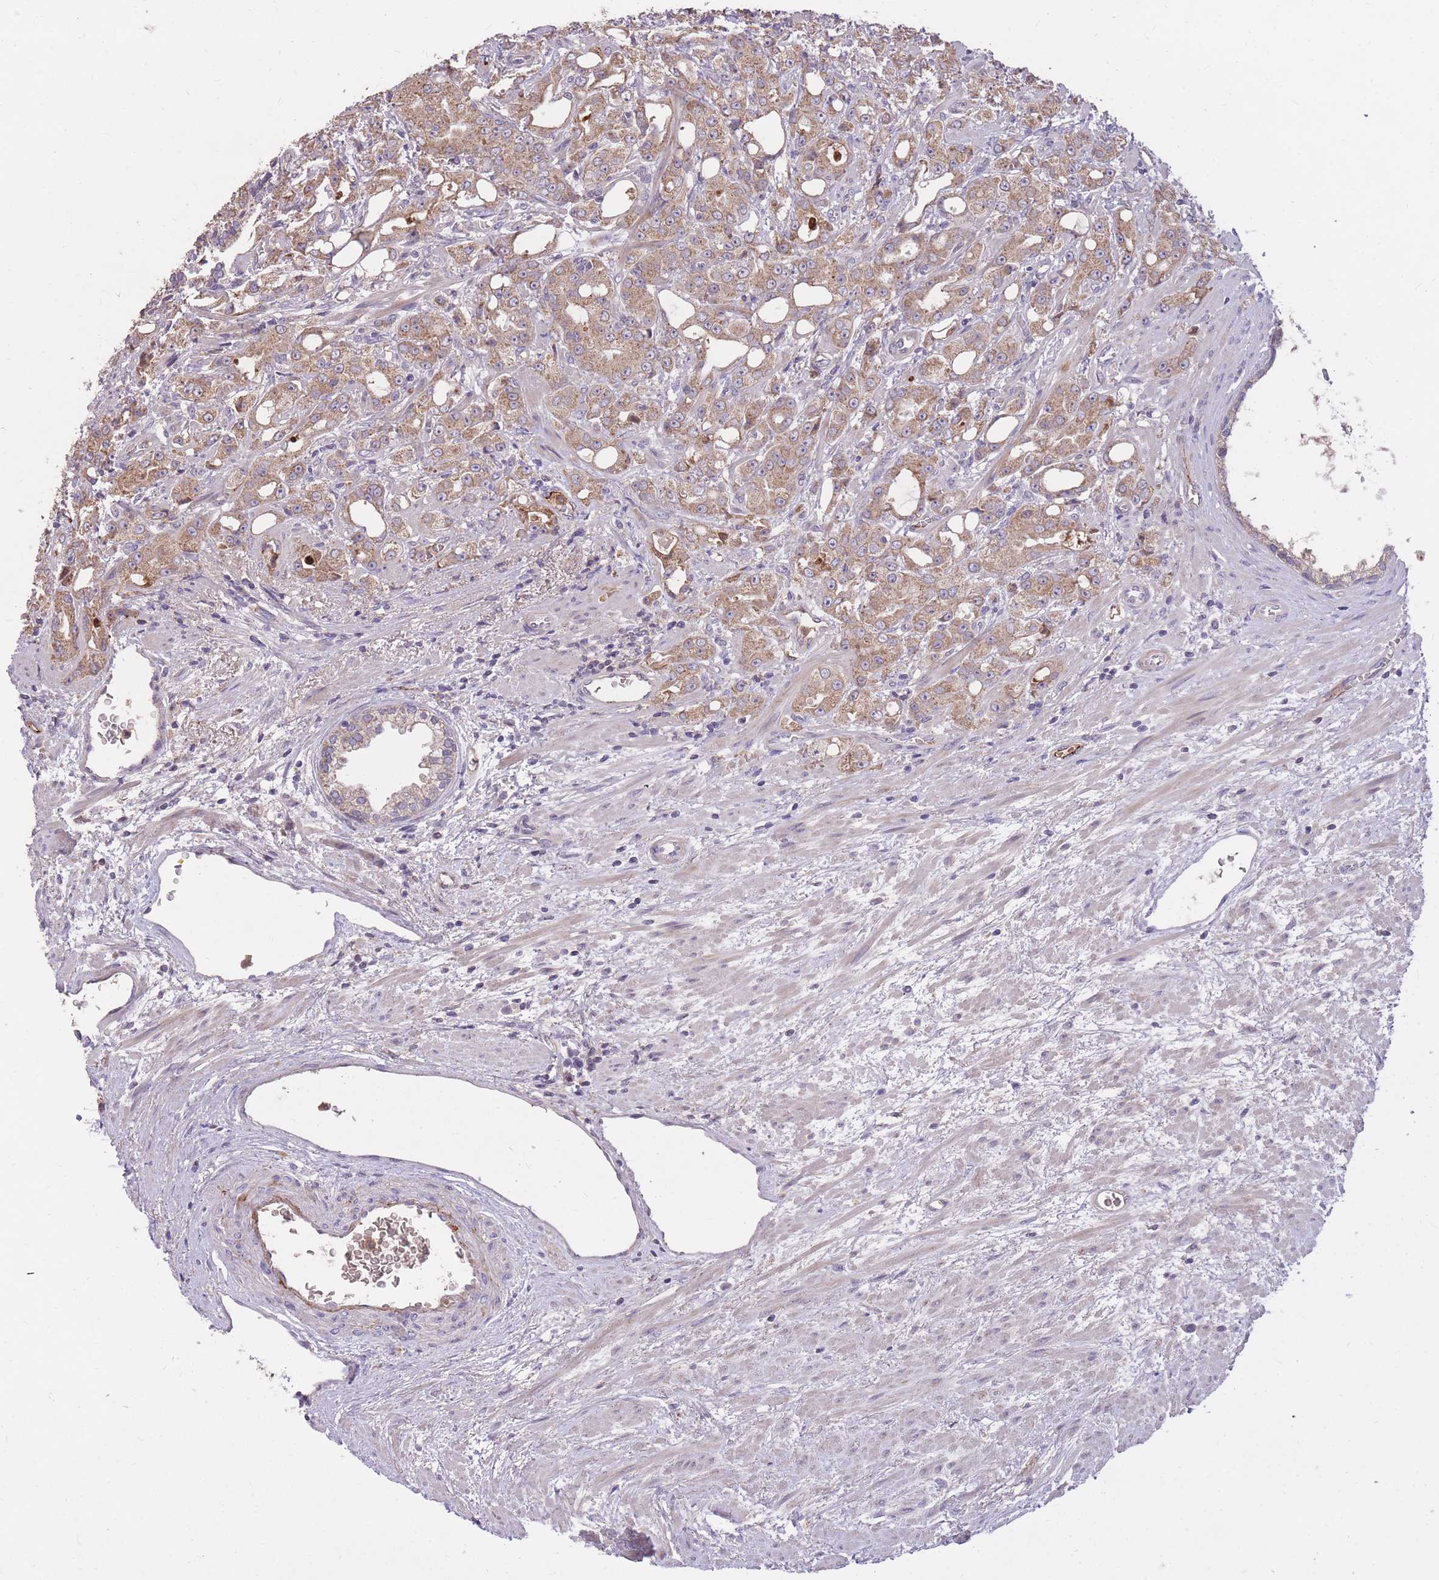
{"staining": {"intensity": "moderate", "quantity": "25%-75%", "location": "cytoplasmic/membranous"}, "tissue": "prostate cancer", "cell_type": "Tumor cells", "image_type": "cancer", "snomed": [{"axis": "morphology", "description": "Adenocarcinoma, High grade"}, {"axis": "topography", "description": "Prostate"}], "caption": "This micrograph demonstrates IHC staining of human high-grade adenocarcinoma (prostate), with medium moderate cytoplasmic/membranous expression in approximately 25%-75% of tumor cells.", "gene": "IGF2BP2", "patient": {"sex": "male", "age": 69}}